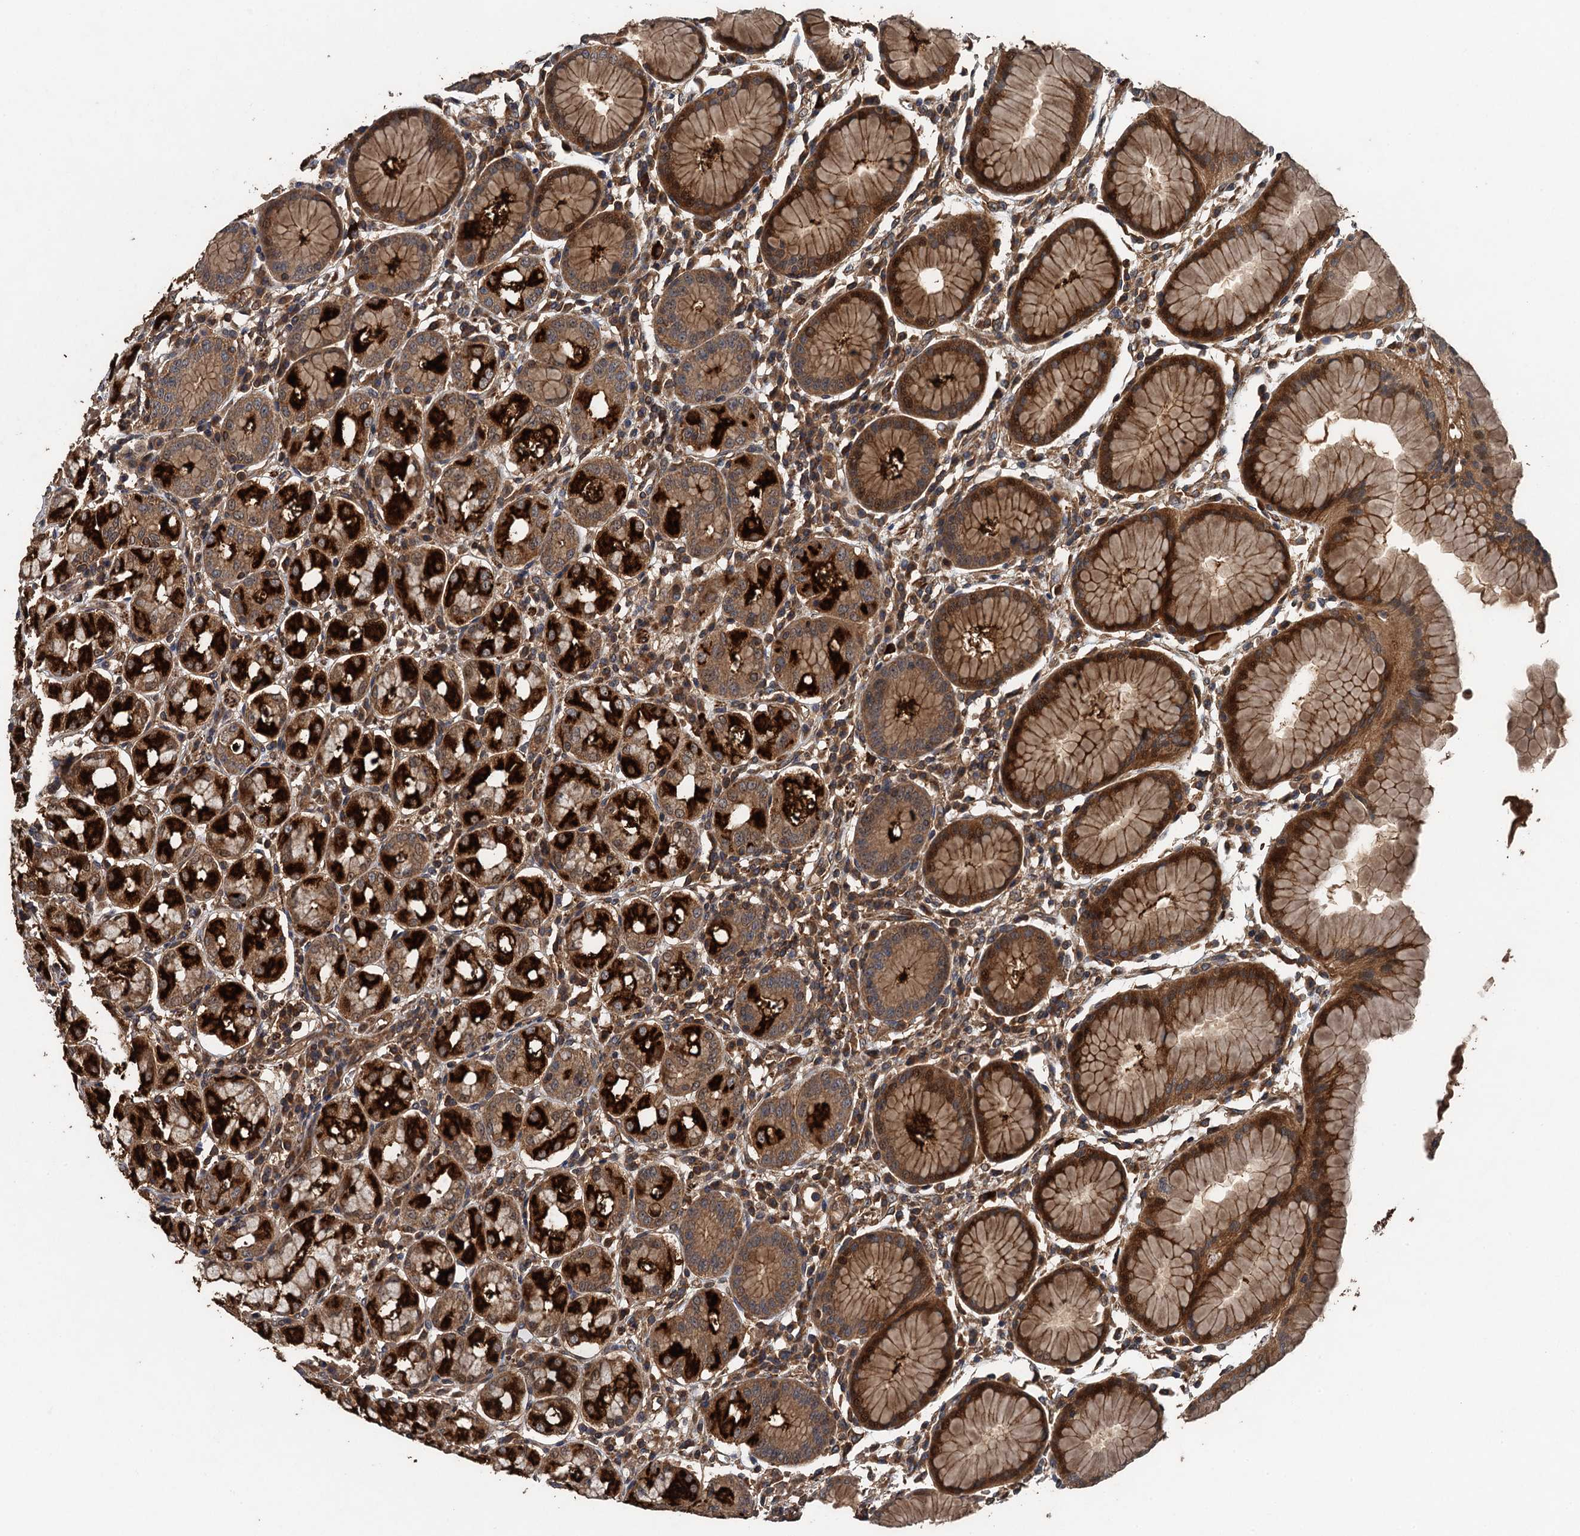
{"staining": {"intensity": "strong", "quantity": ">75%", "location": "cytoplasmic/membranous"}, "tissue": "stomach", "cell_type": "Glandular cells", "image_type": "normal", "snomed": [{"axis": "morphology", "description": "Normal tissue, NOS"}, {"axis": "topography", "description": "Stomach"}, {"axis": "topography", "description": "Stomach, lower"}], "caption": "Immunohistochemistry (IHC) (DAB (3,3'-diaminobenzidine)) staining of unremarkable human stomach displays strong cytoplasmic/membranous protein expression in approximately >75% of glandular cells. The protein is shown in brown color, while the nuclei are stained blue.", "gene": "BORCS5", "patient": {"sex": "female", "age": 56}}